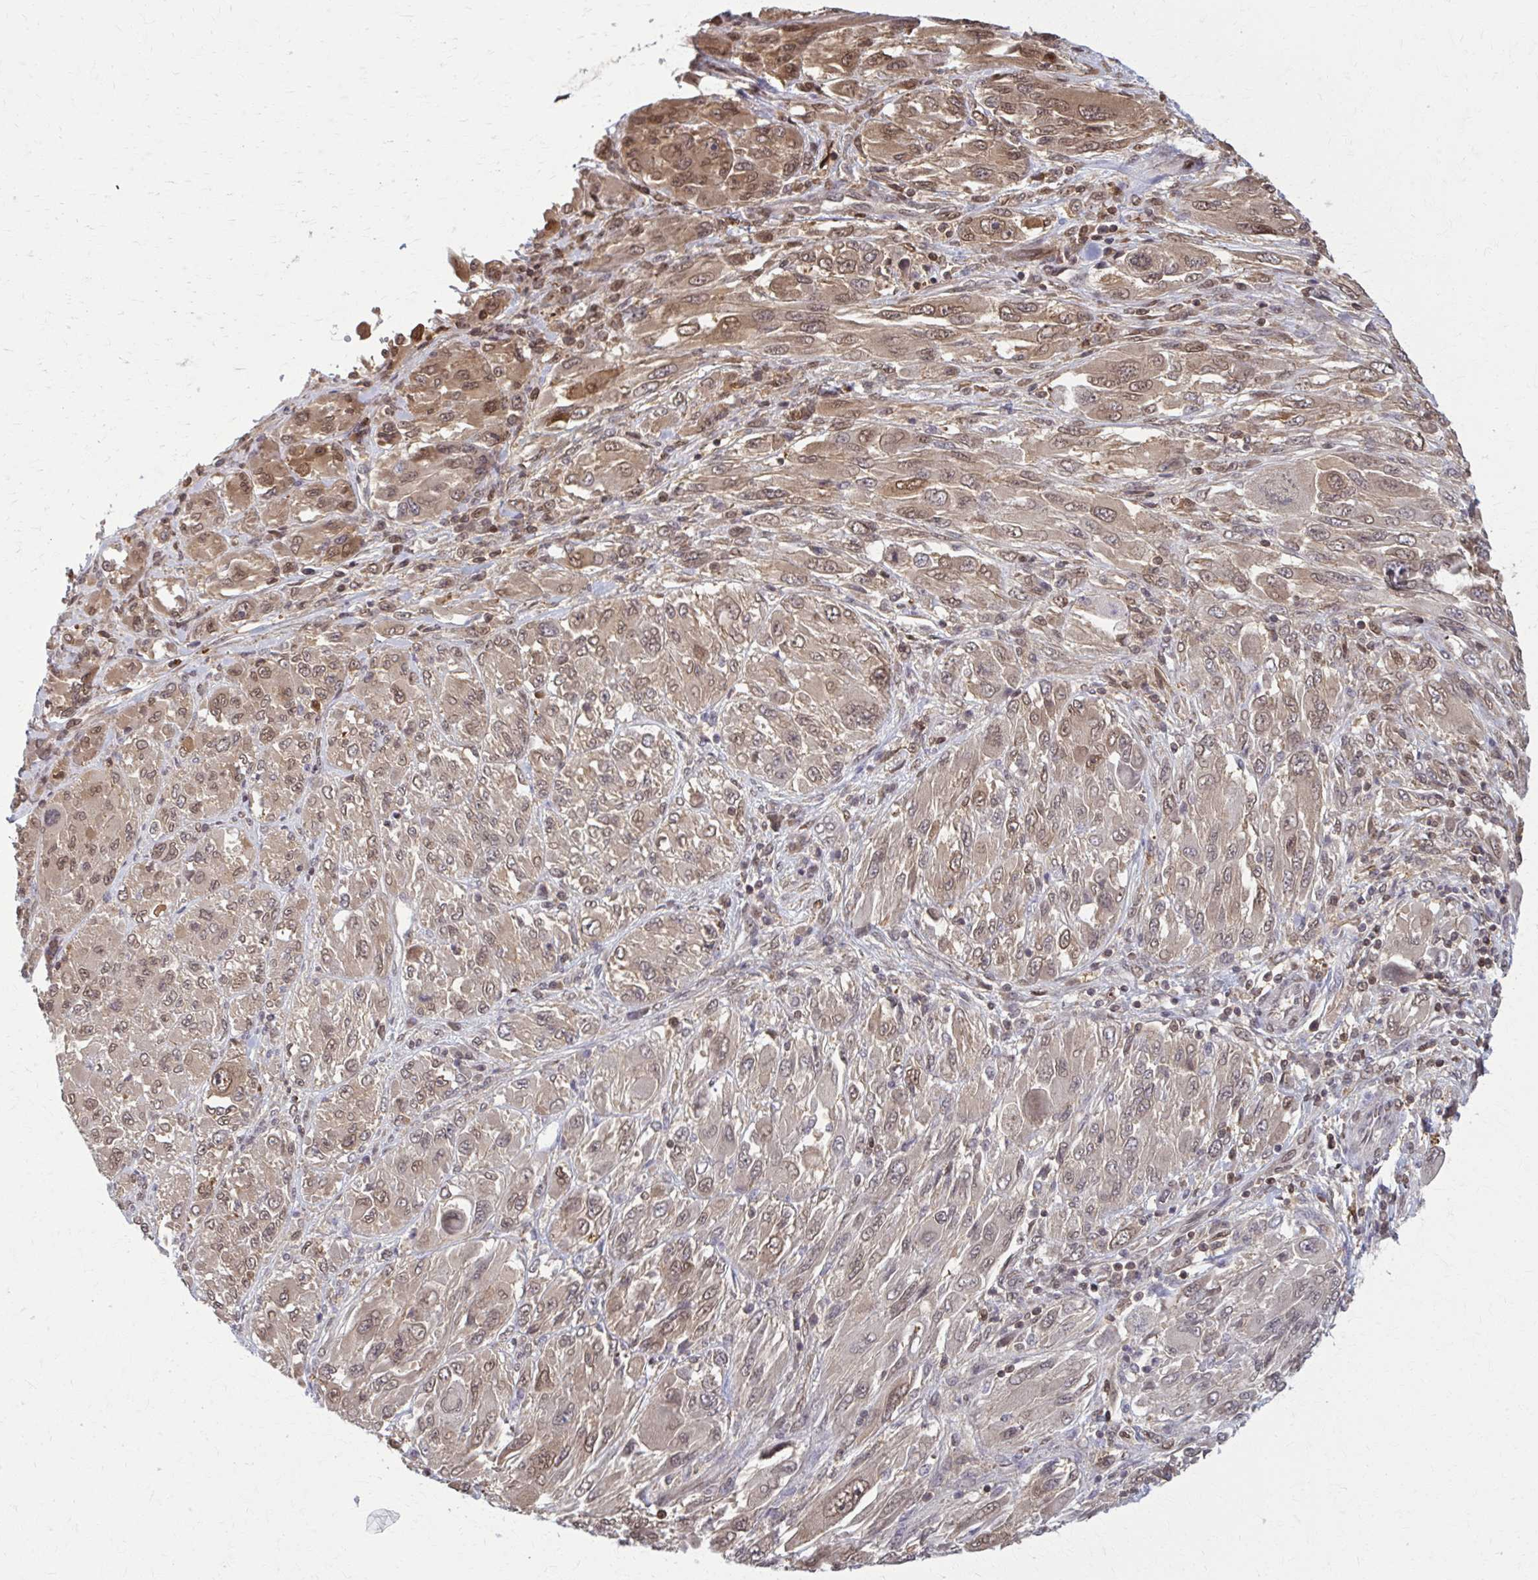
{"staining": {"intensity": "weak", "quantity": ">75%", "location": "cytoplasmic/membranous,nuclear"}, "tissue": "melanoma", "cell_type": "Tumor cells", "image_type": "cancer", "snomed": [{"axis": "morphology", "description": "Malignant melanoma, NOS"}, {"axis": "topography", "description": "Skin"}], "caption": "Approximately >75% of tumor cells in human malignant melanoma reveal weak cytoplasmic/membranous and nuclear protein expression as visualized by brown immunohistochemical staining.", "gene": "MDH1", "patient": {"sex": "female", "age": 91}}